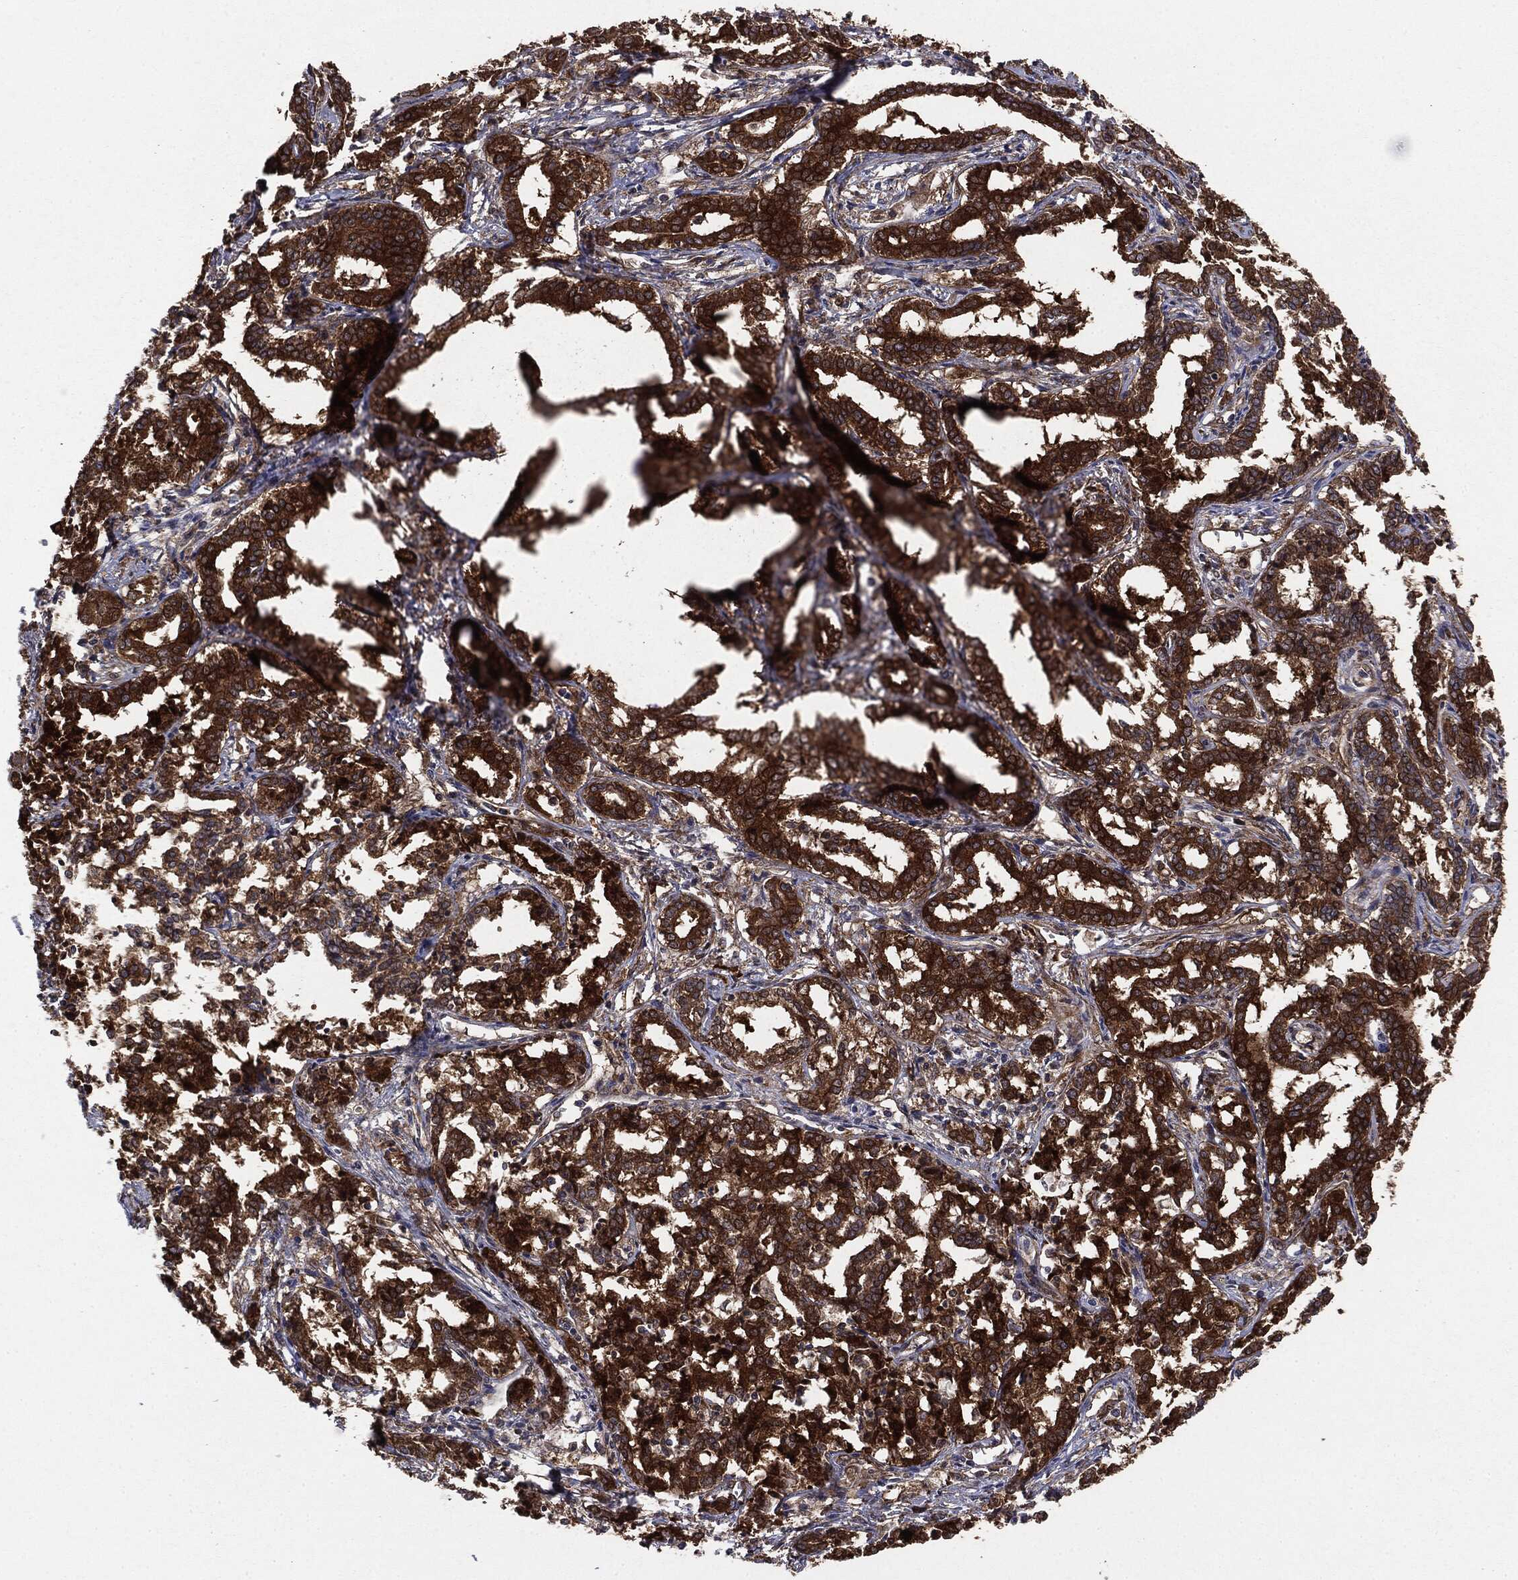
{"staining": {"intensity": "strong", "quantity": ">75%", "location": "cytoplasmic/membranous"}, "tissue": "liver cancer", "cell_type": "Tumor cells", "image_type": "cancer", "snomed": [{"axis": "morphology", "description": "Cholangiocarcinoma"}, {"axis": "topography", "description": "Liver"}], "caption": "Human liver cancer stained with a brown dye displays strong cytoplasmic/membranous positive expression in about >75% of tumor cells.", "gene": "NME1", "patient": {"sex": "female", "age": 47}}